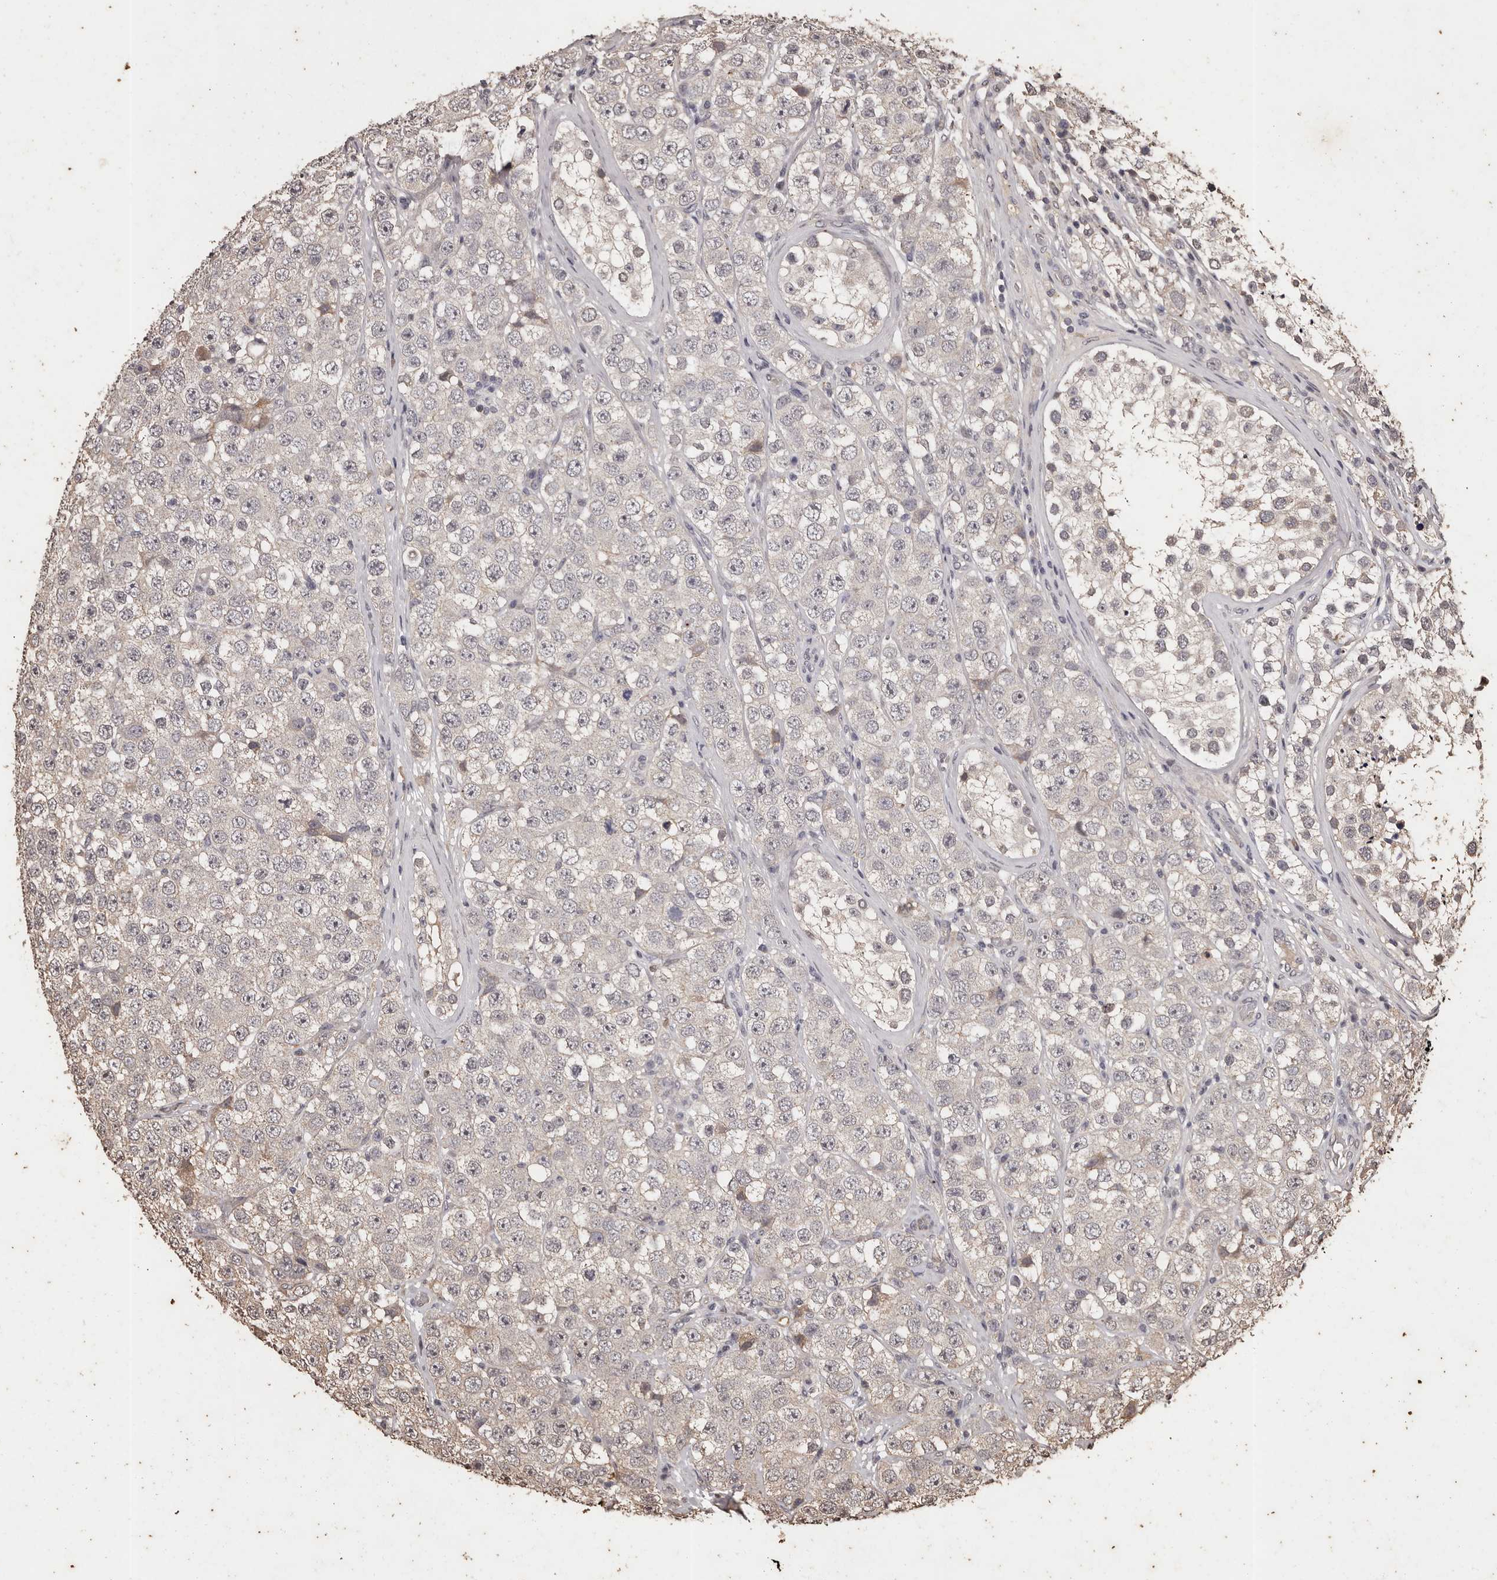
{"staining": {"intensity": "negative", "quantity": "none", "location": "none"}, "tissue": "testis cancer", "cell_type": "Tumor cells", "image_type": "cancer", "snomed": [{"axis": "morphology", "description": "Seminoma, NOS"}, {"axis": "topography", "description": "Testis"}], "caption": "Human testis cancer (seminoma) stained for a protein using IHC exhibits no positivity in tumor cells.", "gene": "NAV1", "patient": {"sex": "male", "age": 28}}